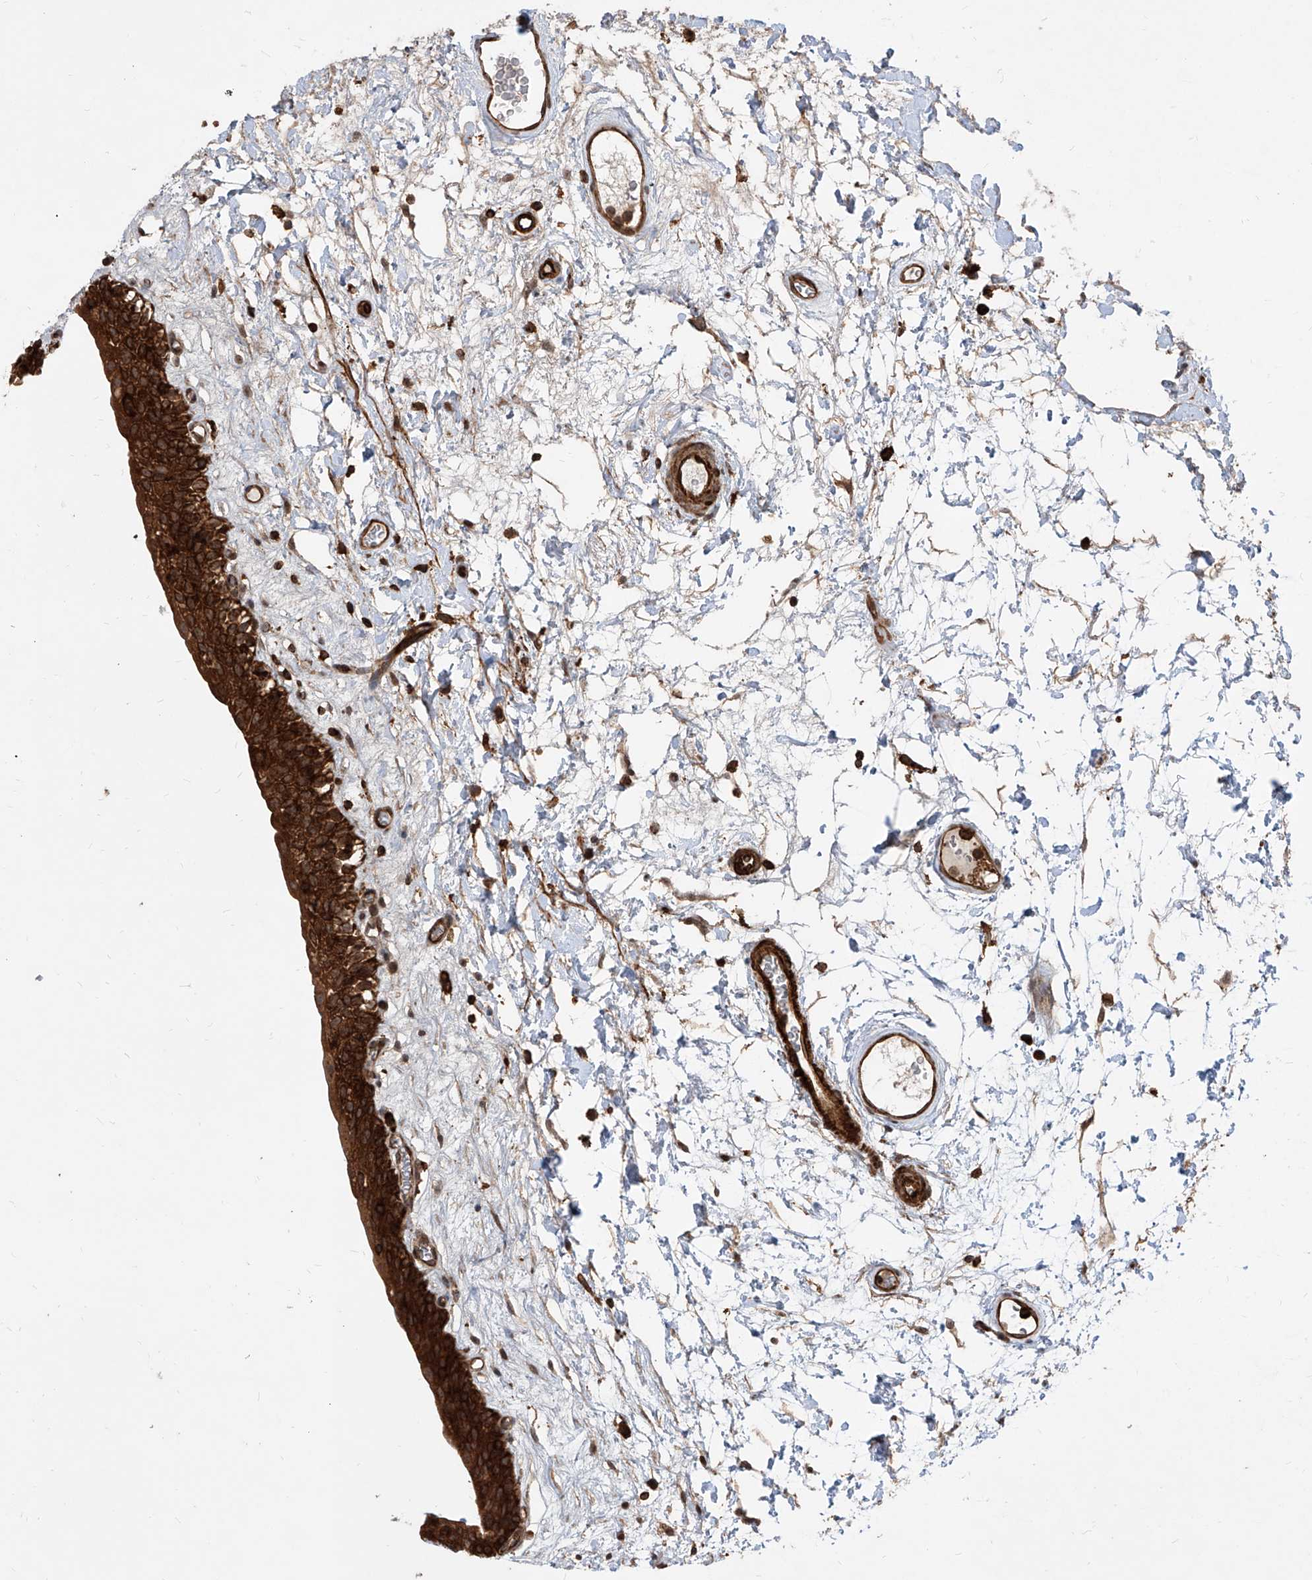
{"staining": {"intensity": "strong", "quantity": ">75%", "location": "cytoplasmic/membranous"}, "tissue": "urinary bladder", "cell_type": "Urothelial cells", "image_type": "normal", "snomed": [{"axis": "morphology", "description": "Normal tissue, NOS"}, {"axis": "topography", "description": "Urinary bladder"}], "caption": "Strong cytoplasmic/membranous protein positivity is seen in about >75% of urothelial cells in urinary bladder. The protein is shown in brown color, while the nuclei are stained blue.", "gene": "MAGED2", "patient": {"sex": "male", "age": 83}}